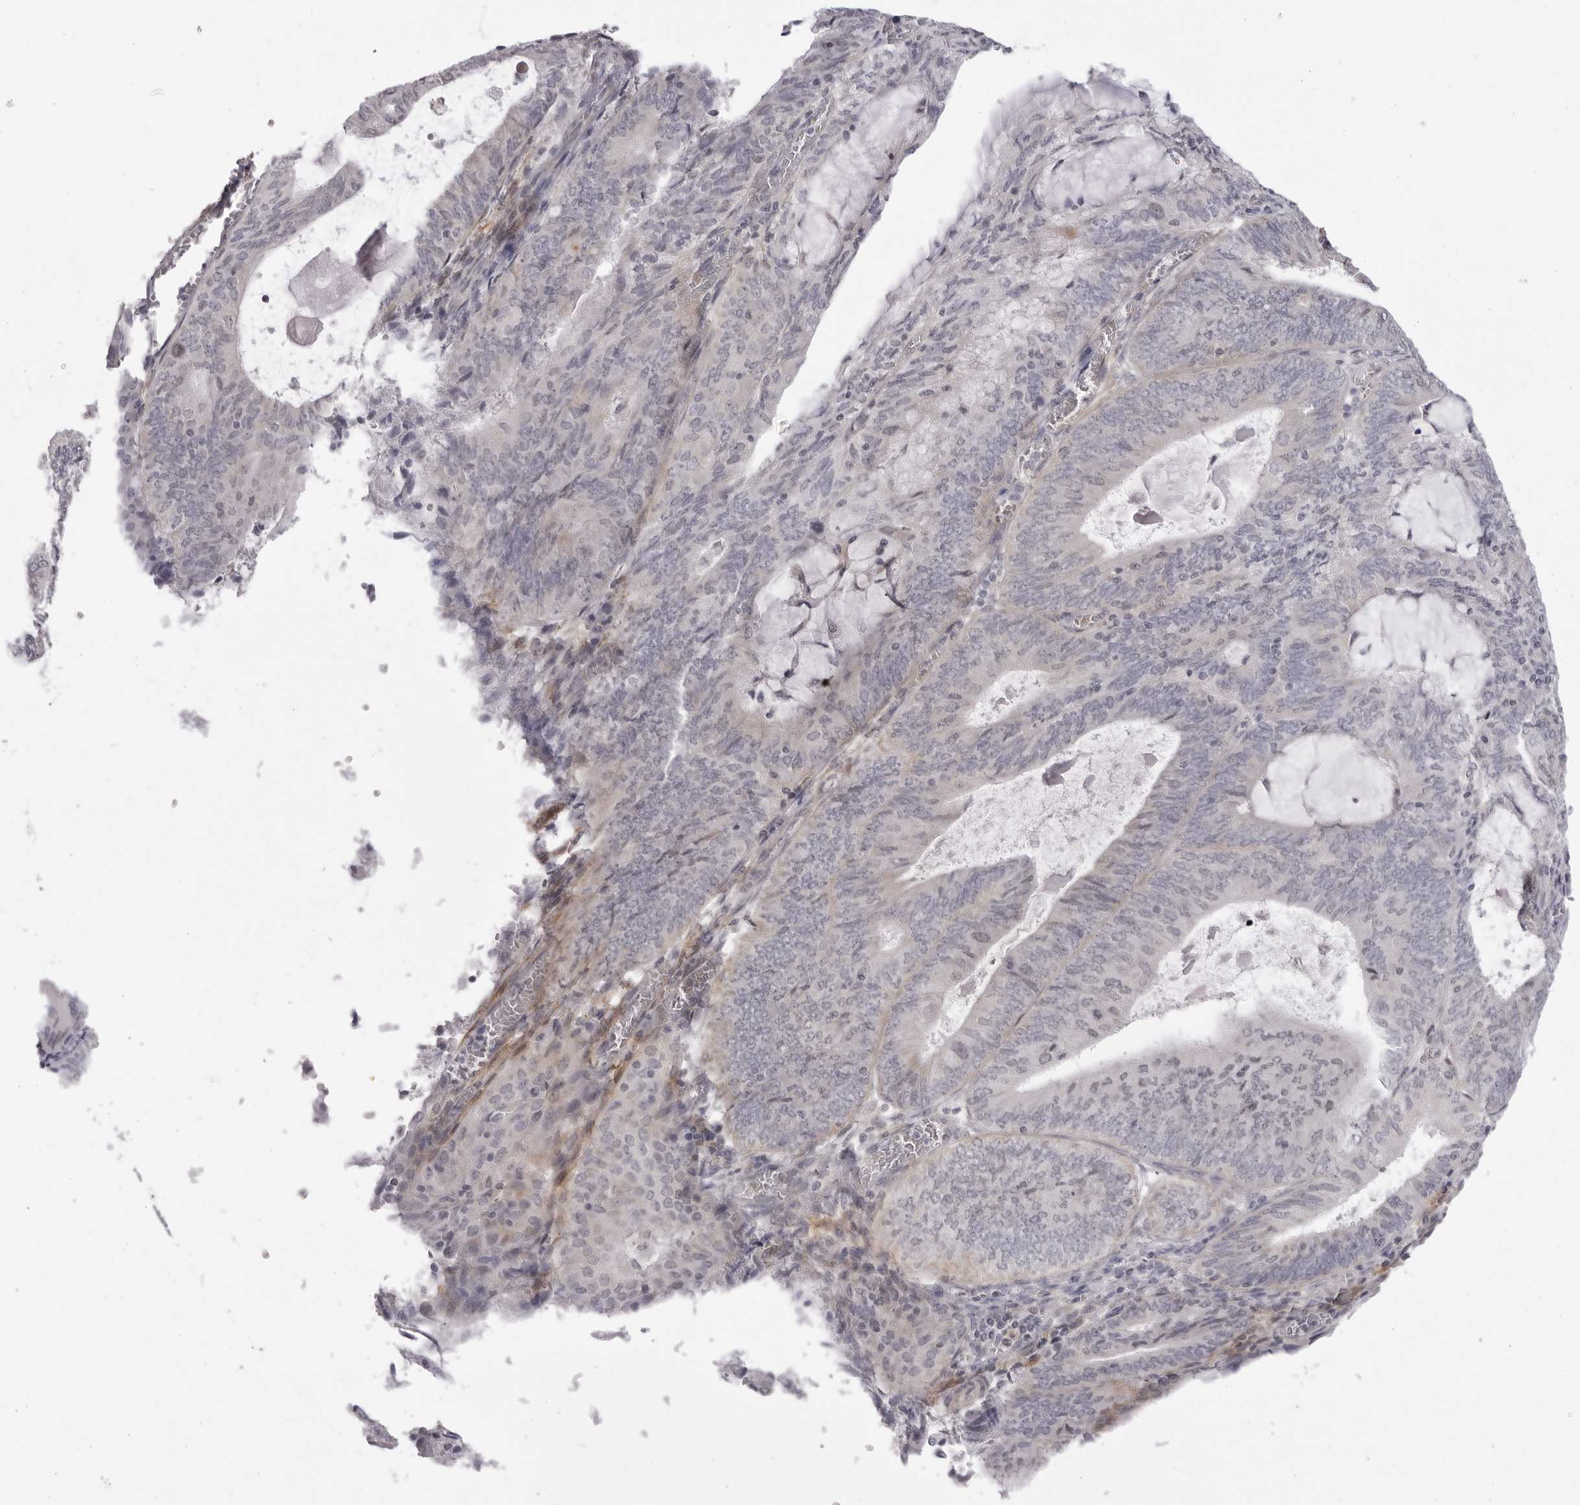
{"staining": {"intensity": "negative", "quantity": "none", "location": "none"}, "tissue": "endometrial cancer", "cell_type": "Tumor cells", "image_type": "cancer", "snomed": [{"axis": "morphology", "description": "Adenocarcinoma, NOS"}, {"axis": "topography", "description": "Endometrium"}], "caption": "Immunohistochemistry micrograph of human endometrial cancer (adenocarcinoma) stained for a protein (brown), which displays no positivity in tumor cells. (DAB (3,3'-diaminobenzidine) IHC visualized using brightfield microscopy, high magnification).", "gene": "SUGCT", "patient": {"sex": "female", "age": 81}}